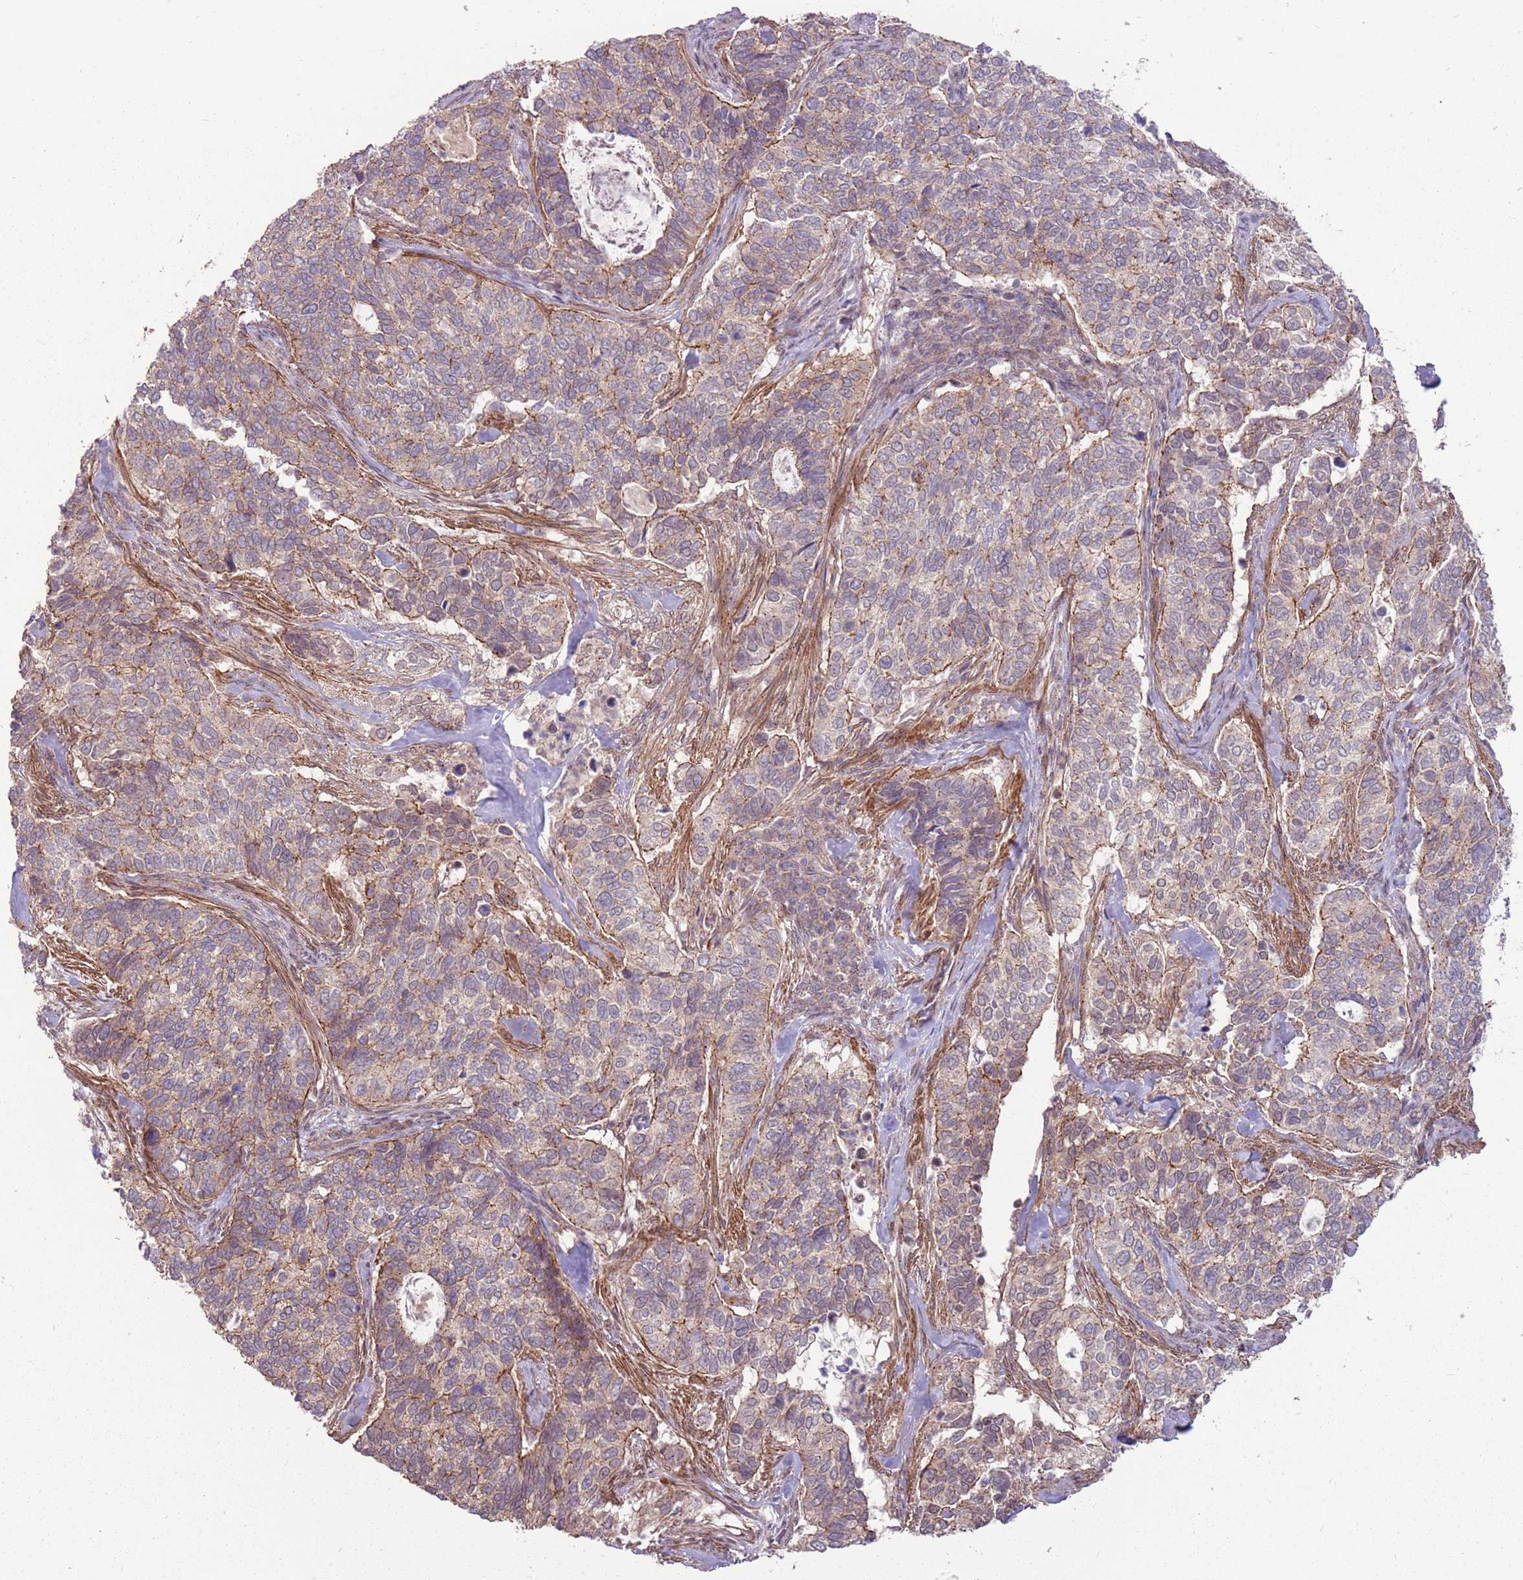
{"staining": {"intensity": "moderate", "quantity": "25%-75%", "location": "cytoplasmic/membranous"}, "tissue": "cervical cancer", "cell_type": "Tumor cells", "image_type": "cancer", "snomed": [{"axis": "morphology", "description": "Squamous cell carcinoma, NOS"}, {"axis": "topography", "description": "Cervix"}], "caption": "Immunohistochemical staining of human squamous cell carcinoma (cervical) demonstrates medium levels of moderate cytoplasmic/membranous protein expression in about 25%-75% of tumor cells. (brown staining indicates protein expression, while blue staining denotes nuclei).", "gene": "SPATA31D1", "patient": {"sex": "female", "age": 38}}